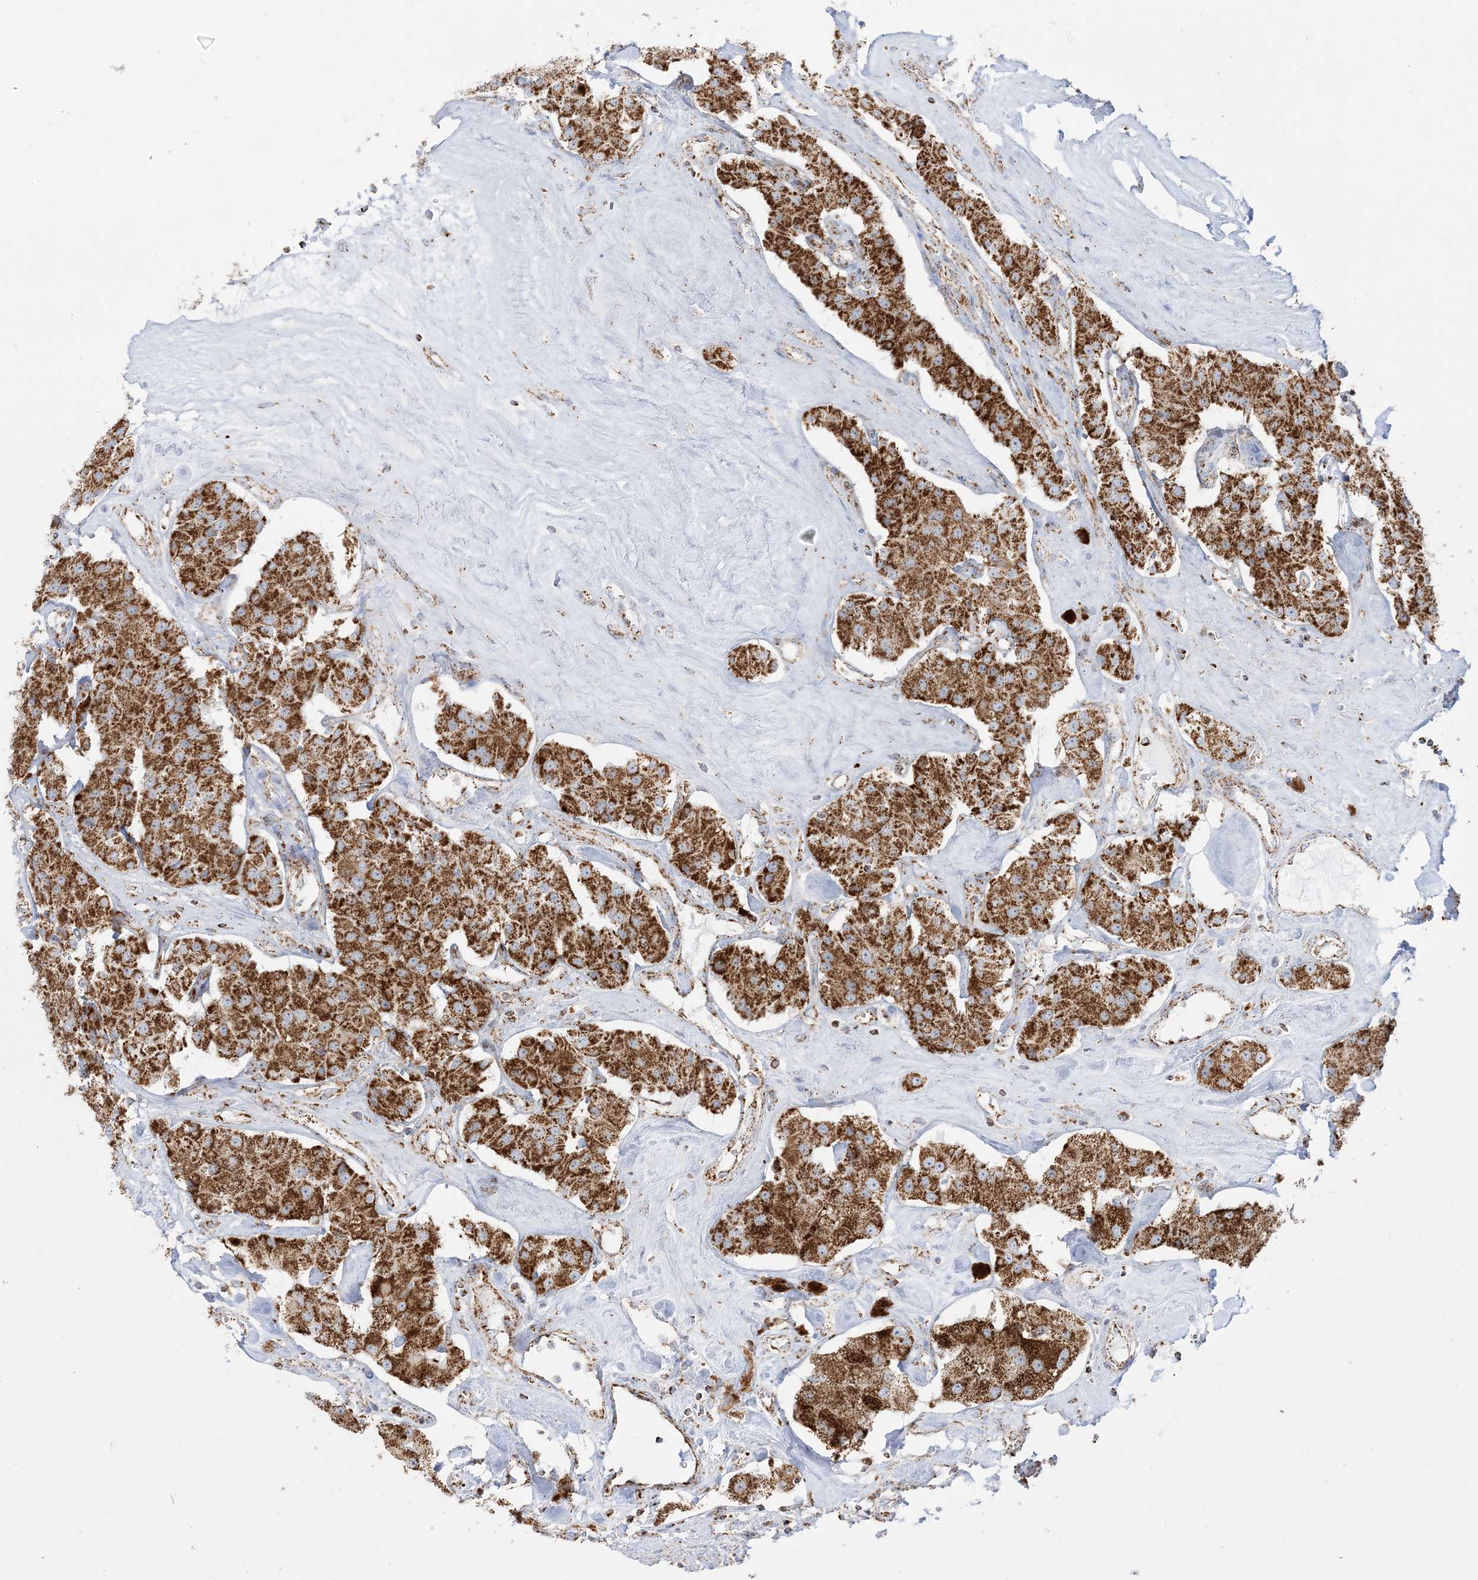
{"staining": {"intensity": "strong", "quantity": ">75%", "location": "cytoplasmic/membranous"}, "tissue": "carcinoid", "cell_type": "Tumor cells", "image_type": "cancer", "snomed": [{"axis": "morphology", "description": "Carcinoid, malignant, NOS"}, {"axis": "topography", "description": "Pancreas"}], "caption": "IHC histopathology image of carcinoid (malignant) stained for a protein (brown), which shows high levels of strong cytoplasmic/membranous expression in approximately >75% of tumor cells.", "gene": "MRPS36", "patient": {"sex": "male", "age": 41}}